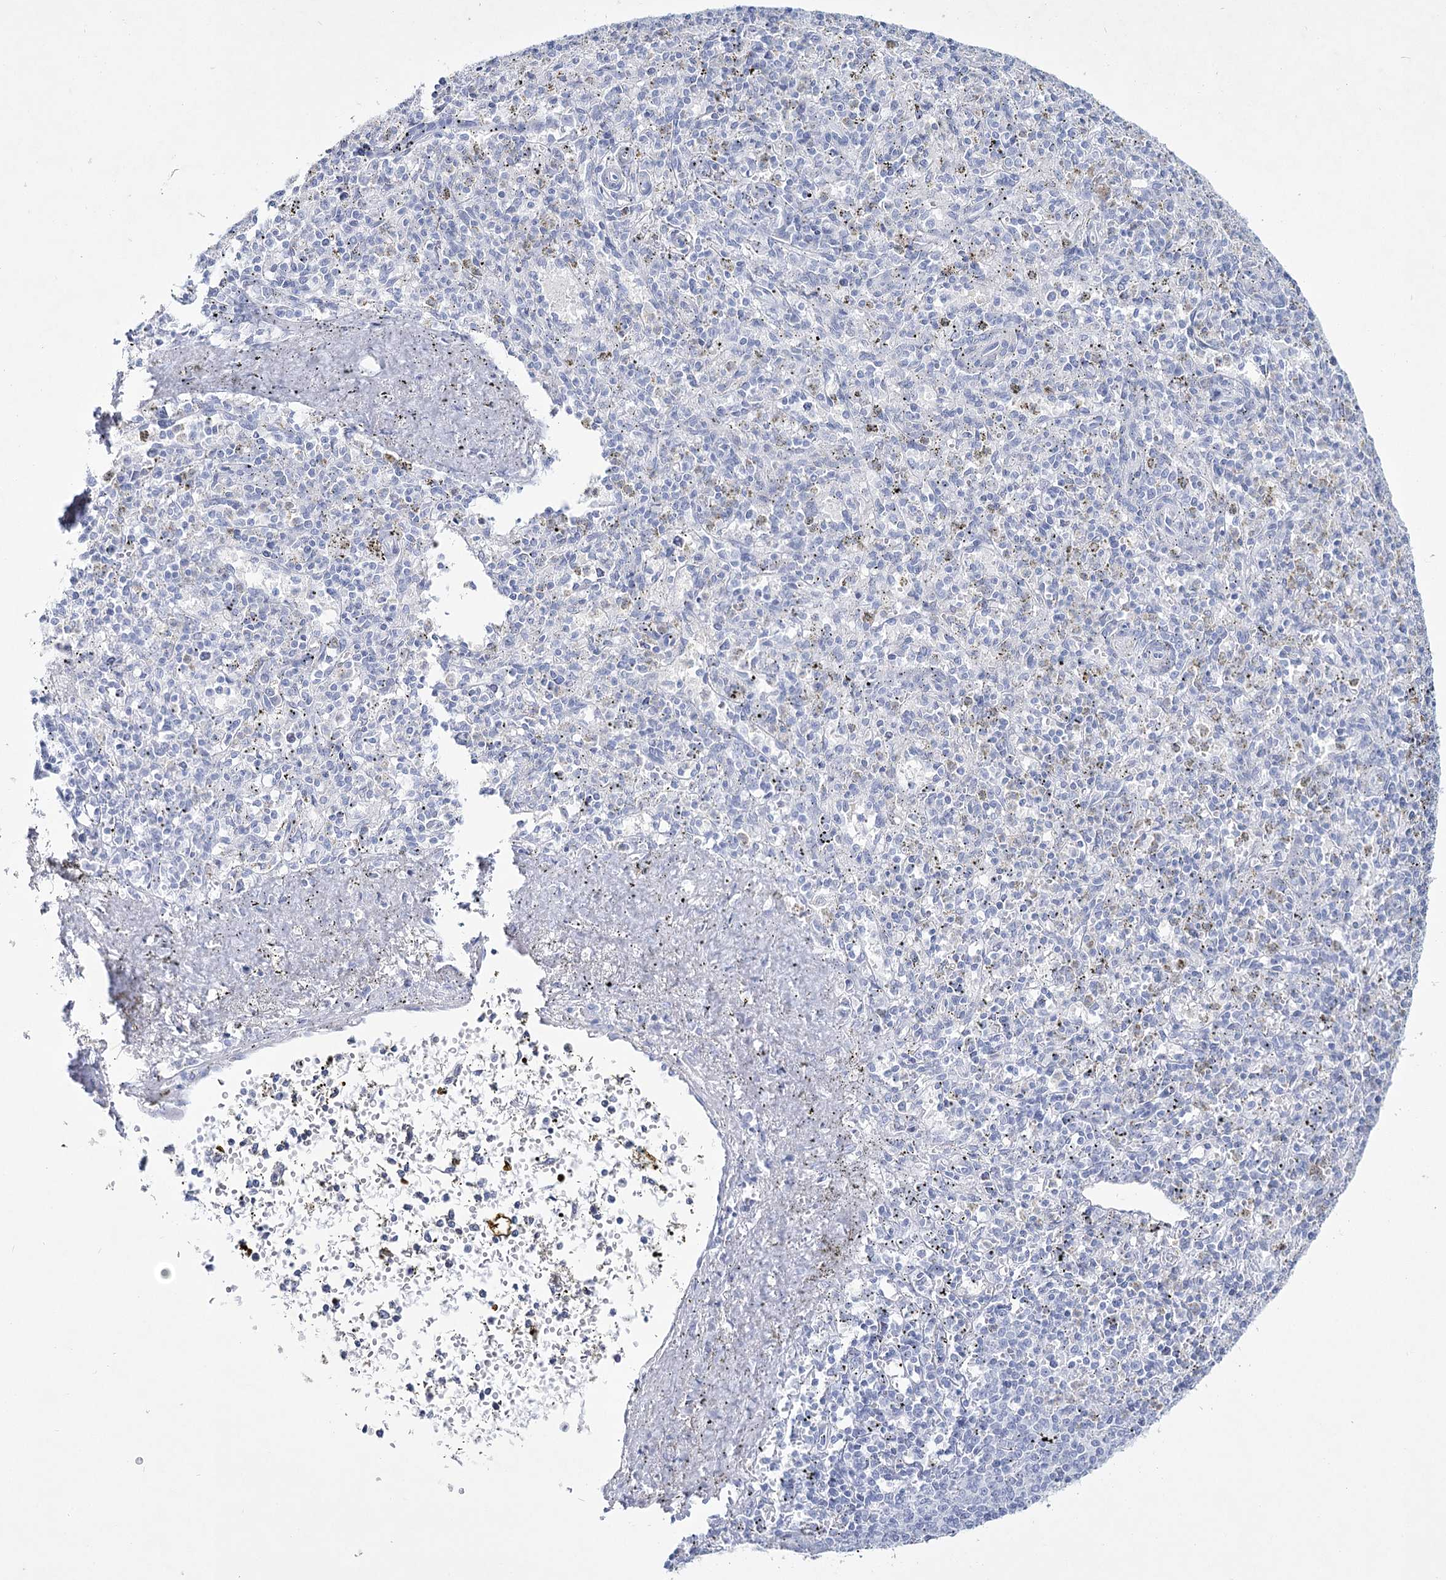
{"staining": {"intensity": "negative", "quantity": "none", "location": "none"}, "tissue": "spleen", "cell_type": "Cells in red pulp", "image_type": "normal", "snomed": [{"axis": "morphology", "description": "Normal tissue, NOS"}, {"axis": "topography", "description": "Spleen"}], "caption": "Human spleen stained for a protein using immunohistochemistry demonstrates no expression in cells in red pulp.", "gene": "RNF186", "patient": {"sex": "male", "age": 72}}